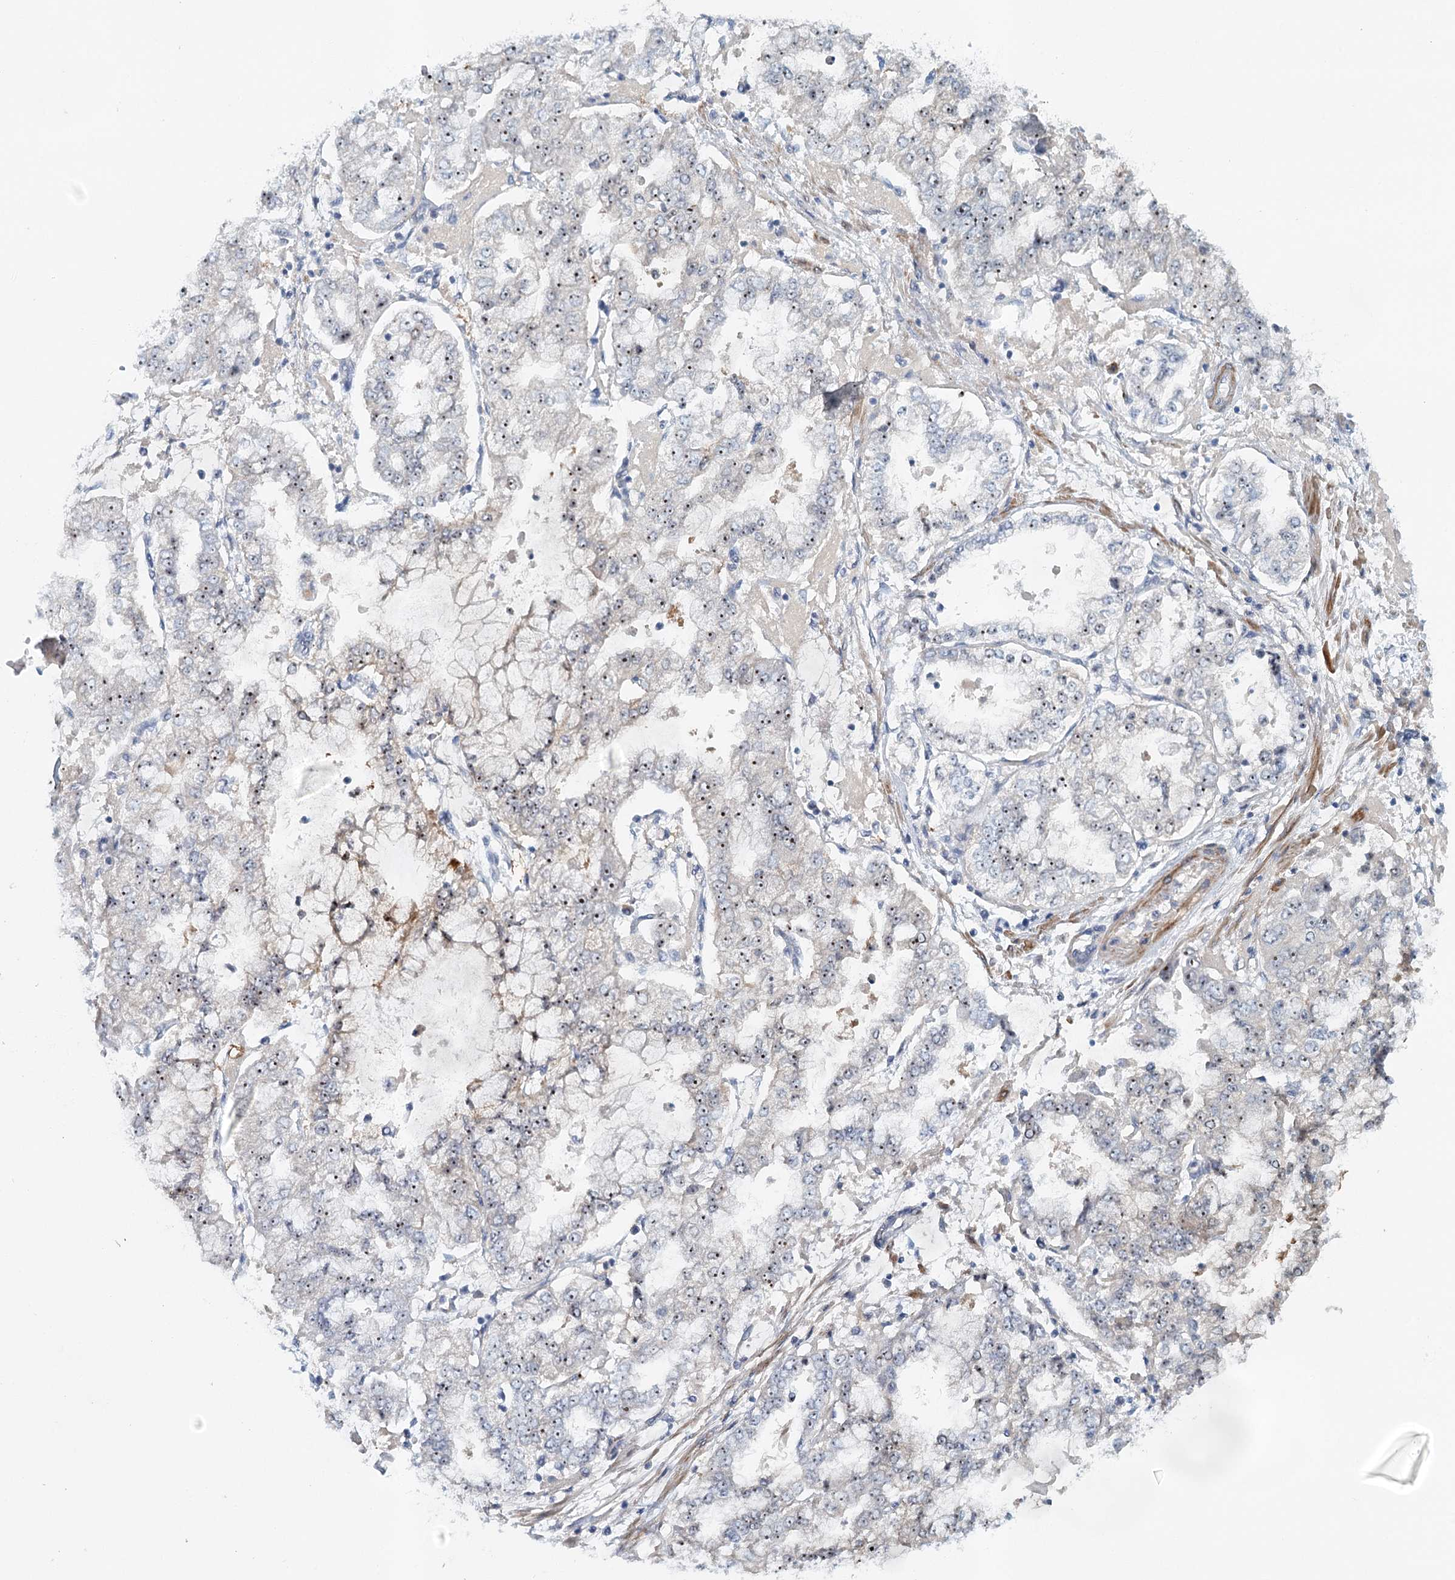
{"staining": {"intensity": "negative", "quantity": "none", "location": "none"}, "tissue": "stomach cancer", "cell_type": "Tumor cells", "image_type": "cancer", "snomed": [{"axis": "morphology", "description": "Adenocarcinoma, NOS"}, {"axis": "topography", "description": "Stomach"}], "caption": "Image shows no significant protein positivity in tumor cells of stomach cancer. Brightfield microscopy of immunohistochemistry stained with DAB (3,3'-diaminobenzidine) (brown) and hematoxylin (blue), captured at high magnification.", "gene": "RBM43", "patient": {"sex": "male", "age": 76}}